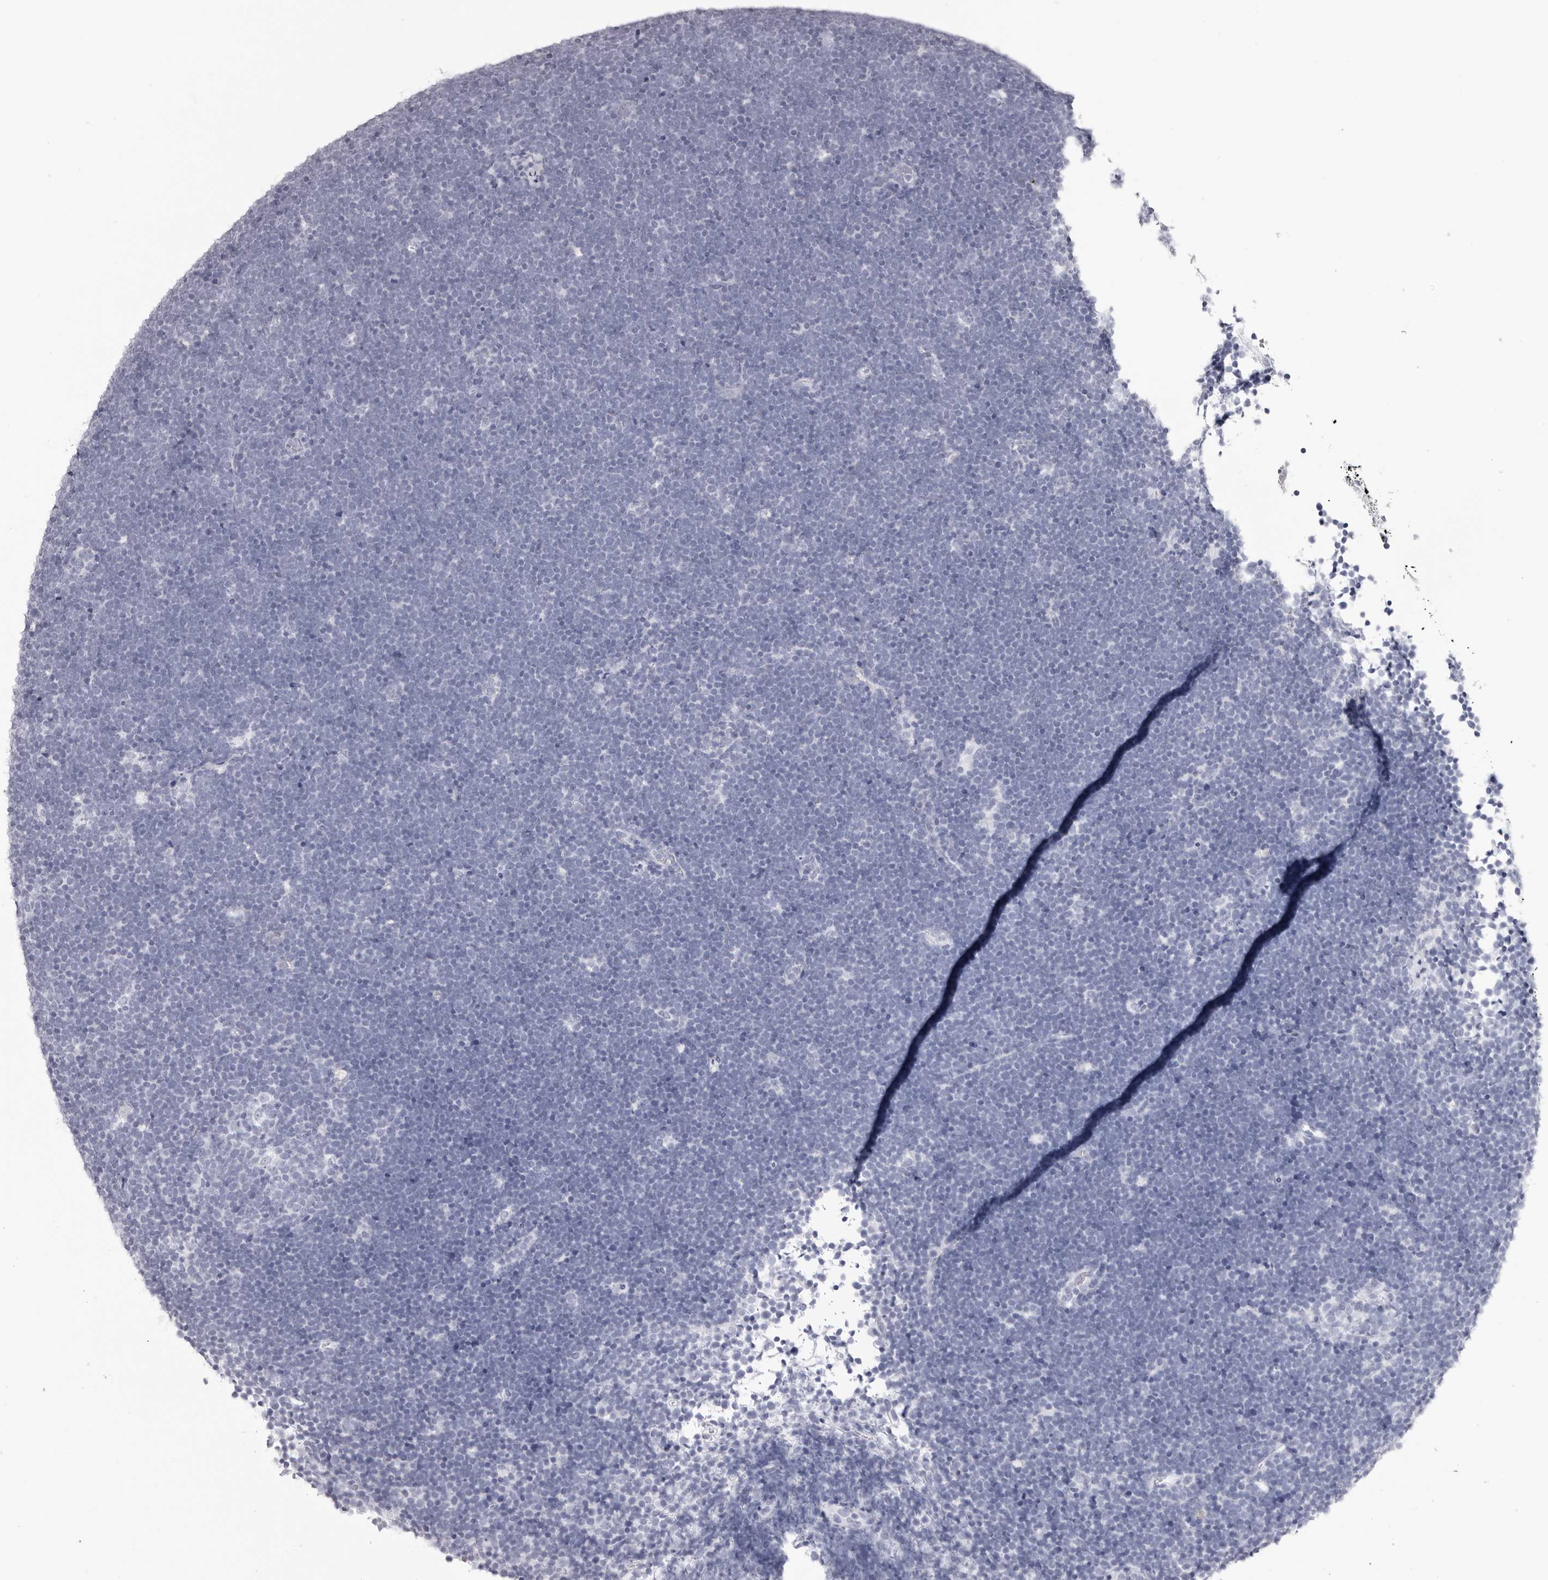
{"staining": {"intensity": "negative", "quantity": "none", "location": "none"}, "tissue": "lymphoma", "cell_type": "Tumor cells", "image_type": "cancer", "snomed": [{"axis": "morphology", "description": "Malignant lymphoma, non-Hodgkin's type, High grade"}, {"axis": "topography", "description": "Lymph node"}], "caption": "Immunohistochemistry (IHC) histopathology image of human malignant lymphoma, non-Hodgkin's type (high-grade) stained for a protein (brown), which demonstrates no positivity in tumor cells.", "gene": "CST1", "patient": {"sex": "male", "age": 13}}